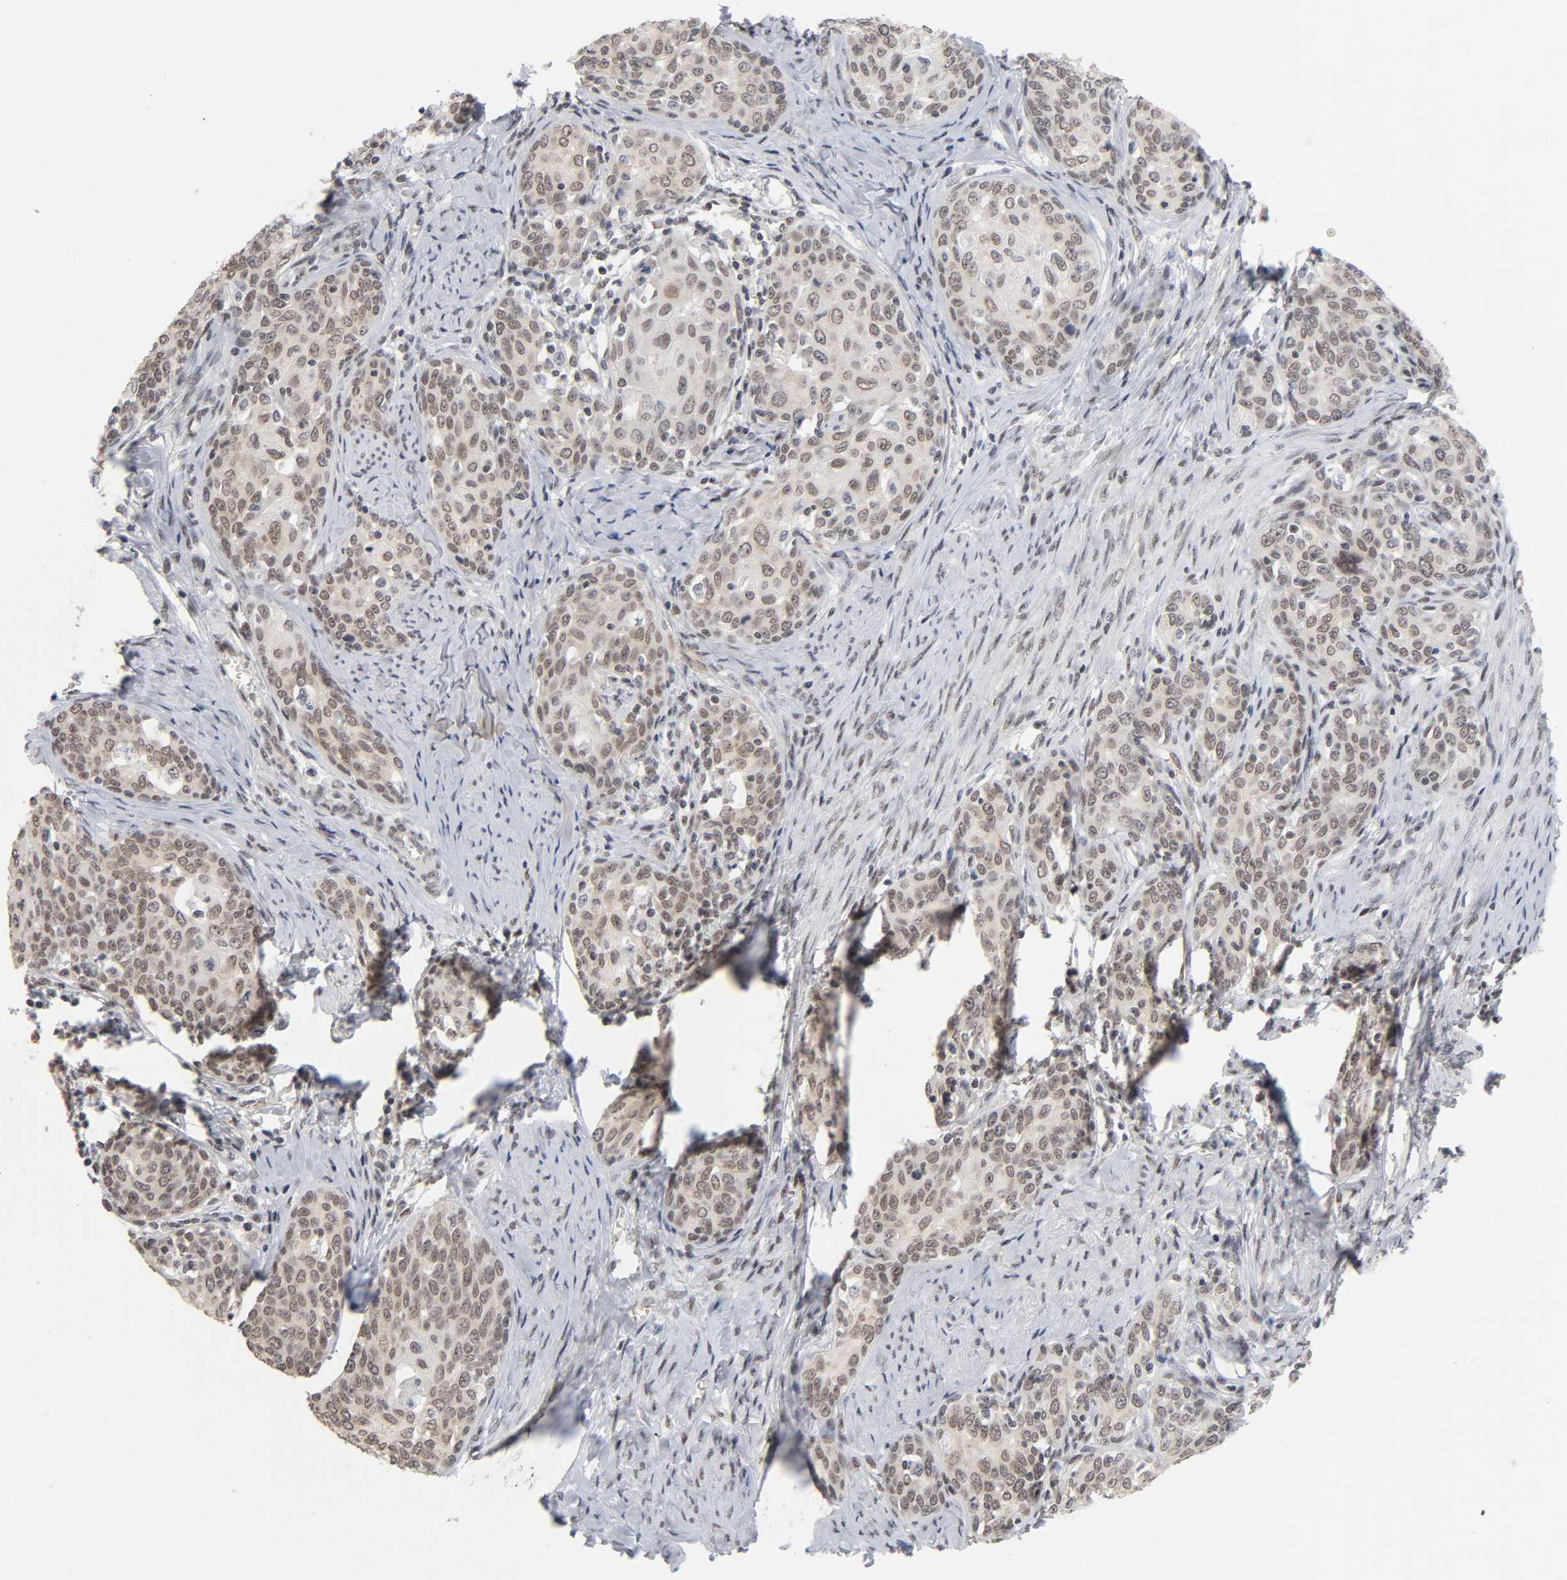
{"staining": {"intensity": "weak", "quantity": ">75%", "location": "nuclear"}, "tissue": "cervical cancer", "cell_type": "Tumor cells", "image_type": "cancer", "snomed": [{"axis": "morphology", "description": "Squamous cell carcinoma, NOS"}, {"axis": "morphology", "description": "Adenocarcinoma, NOS"}, {"axis": "topography", "description": "Cervix"}], "caption": "IHC histopathology image of neoplastic tissue: cervical cancer (squamous cell carcinoma) stained using immunohistochemistry (IHC) shows low levels of weak protein expression localized specifically in the nuclear of tumor cells, appearing as a nuclear brown color.", "gene": "ZNF384", "patient": {"sex": "female", "age": 52}}